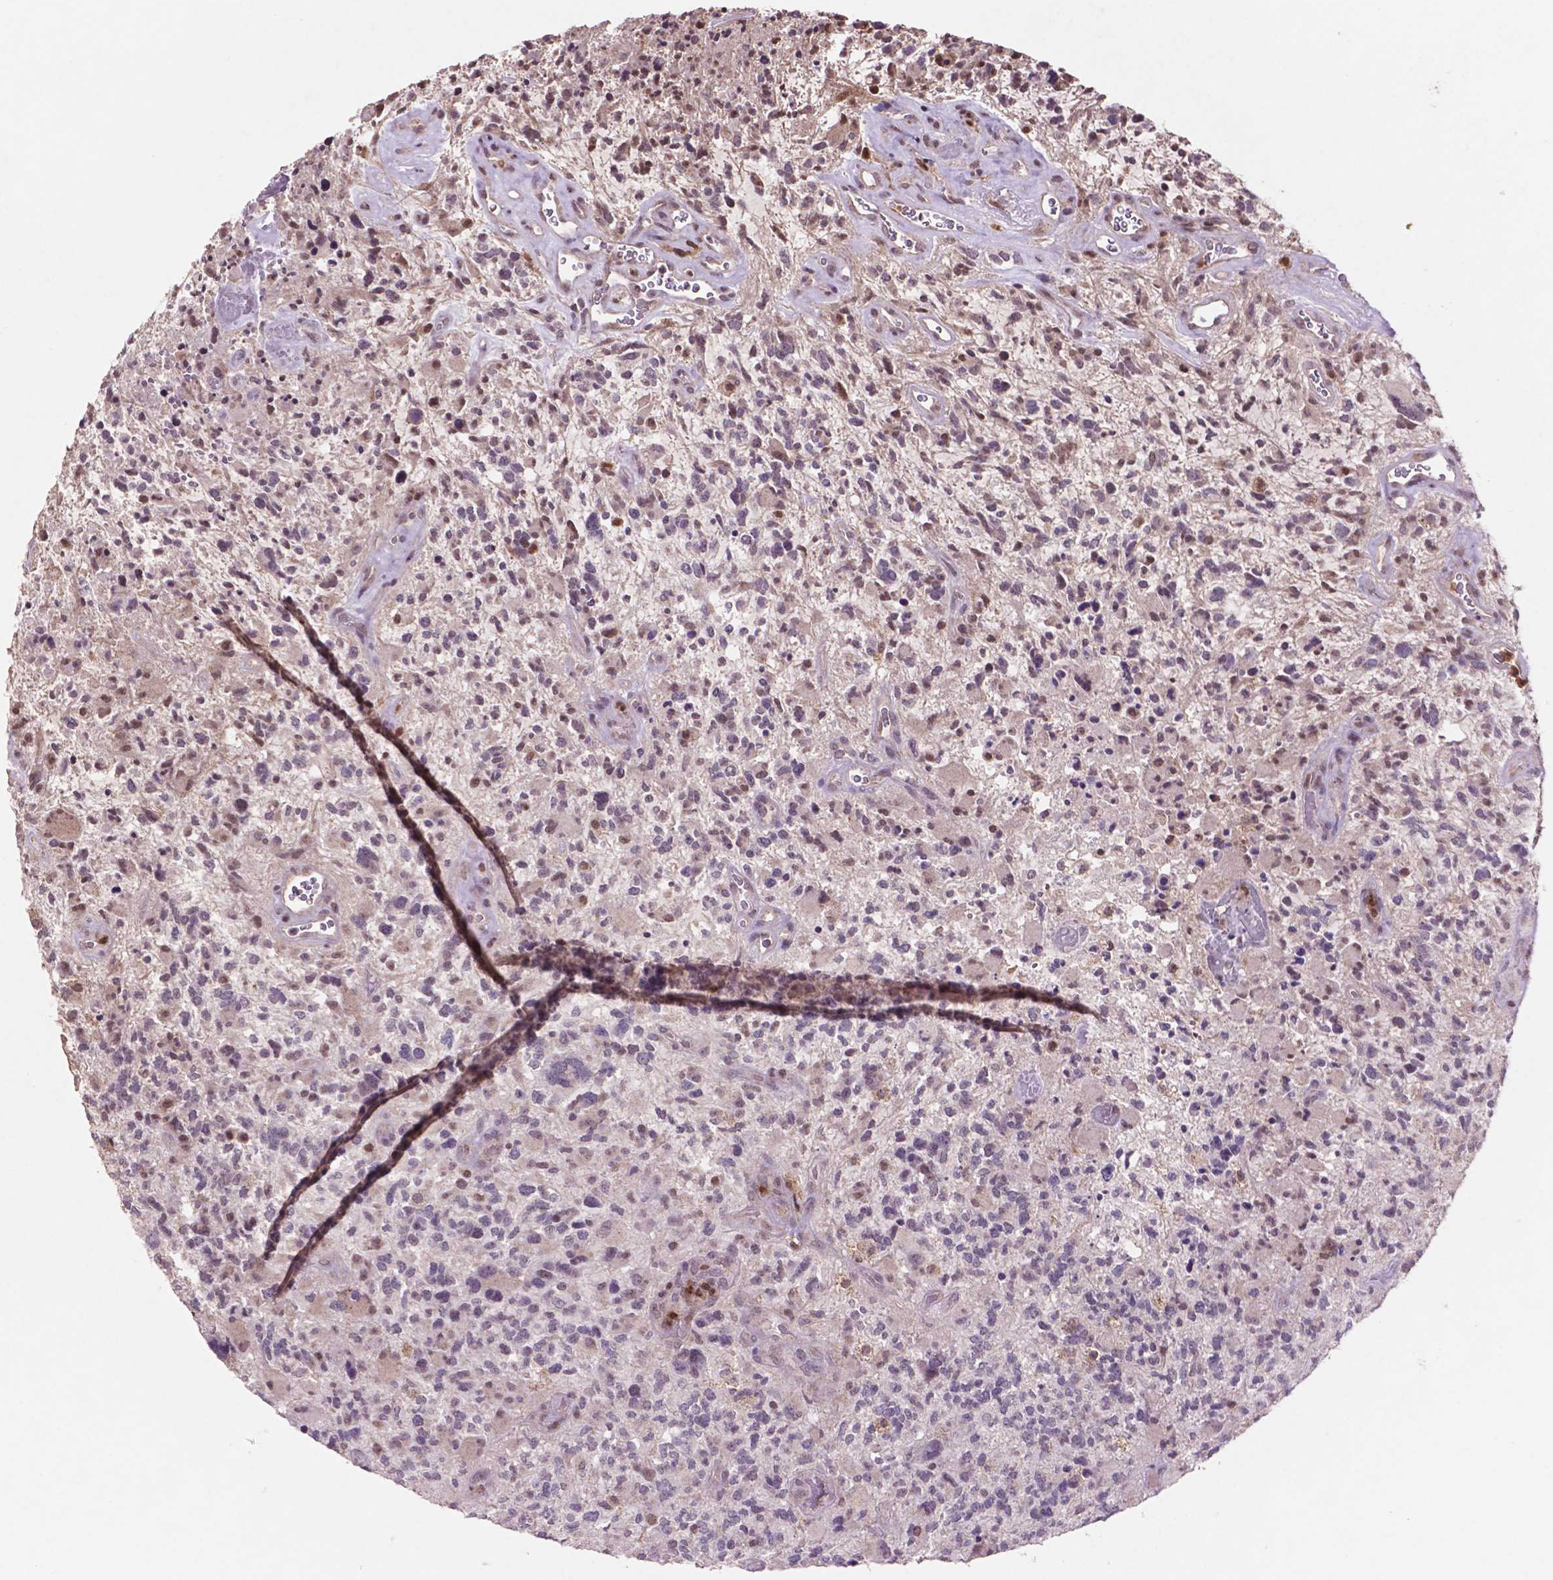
{"staining": {"intensity": "negative", "quantity": "none", "location": "none"}, "tissue": "glioma", "cell_type": "Tumor cells", "image_type": "cancer", "snomed": [{"axis": "morphology", "description": "Glioma, malignant, High grade"}, {"axis": "topography", "description": "Brain"}], "caption": "Malignant glioma (high-grade) stained for a protein using immunohistochemistry shows no expression tumor cells.", "gene": "GLRX", "patient": {"sex": "female", "age": 71}}